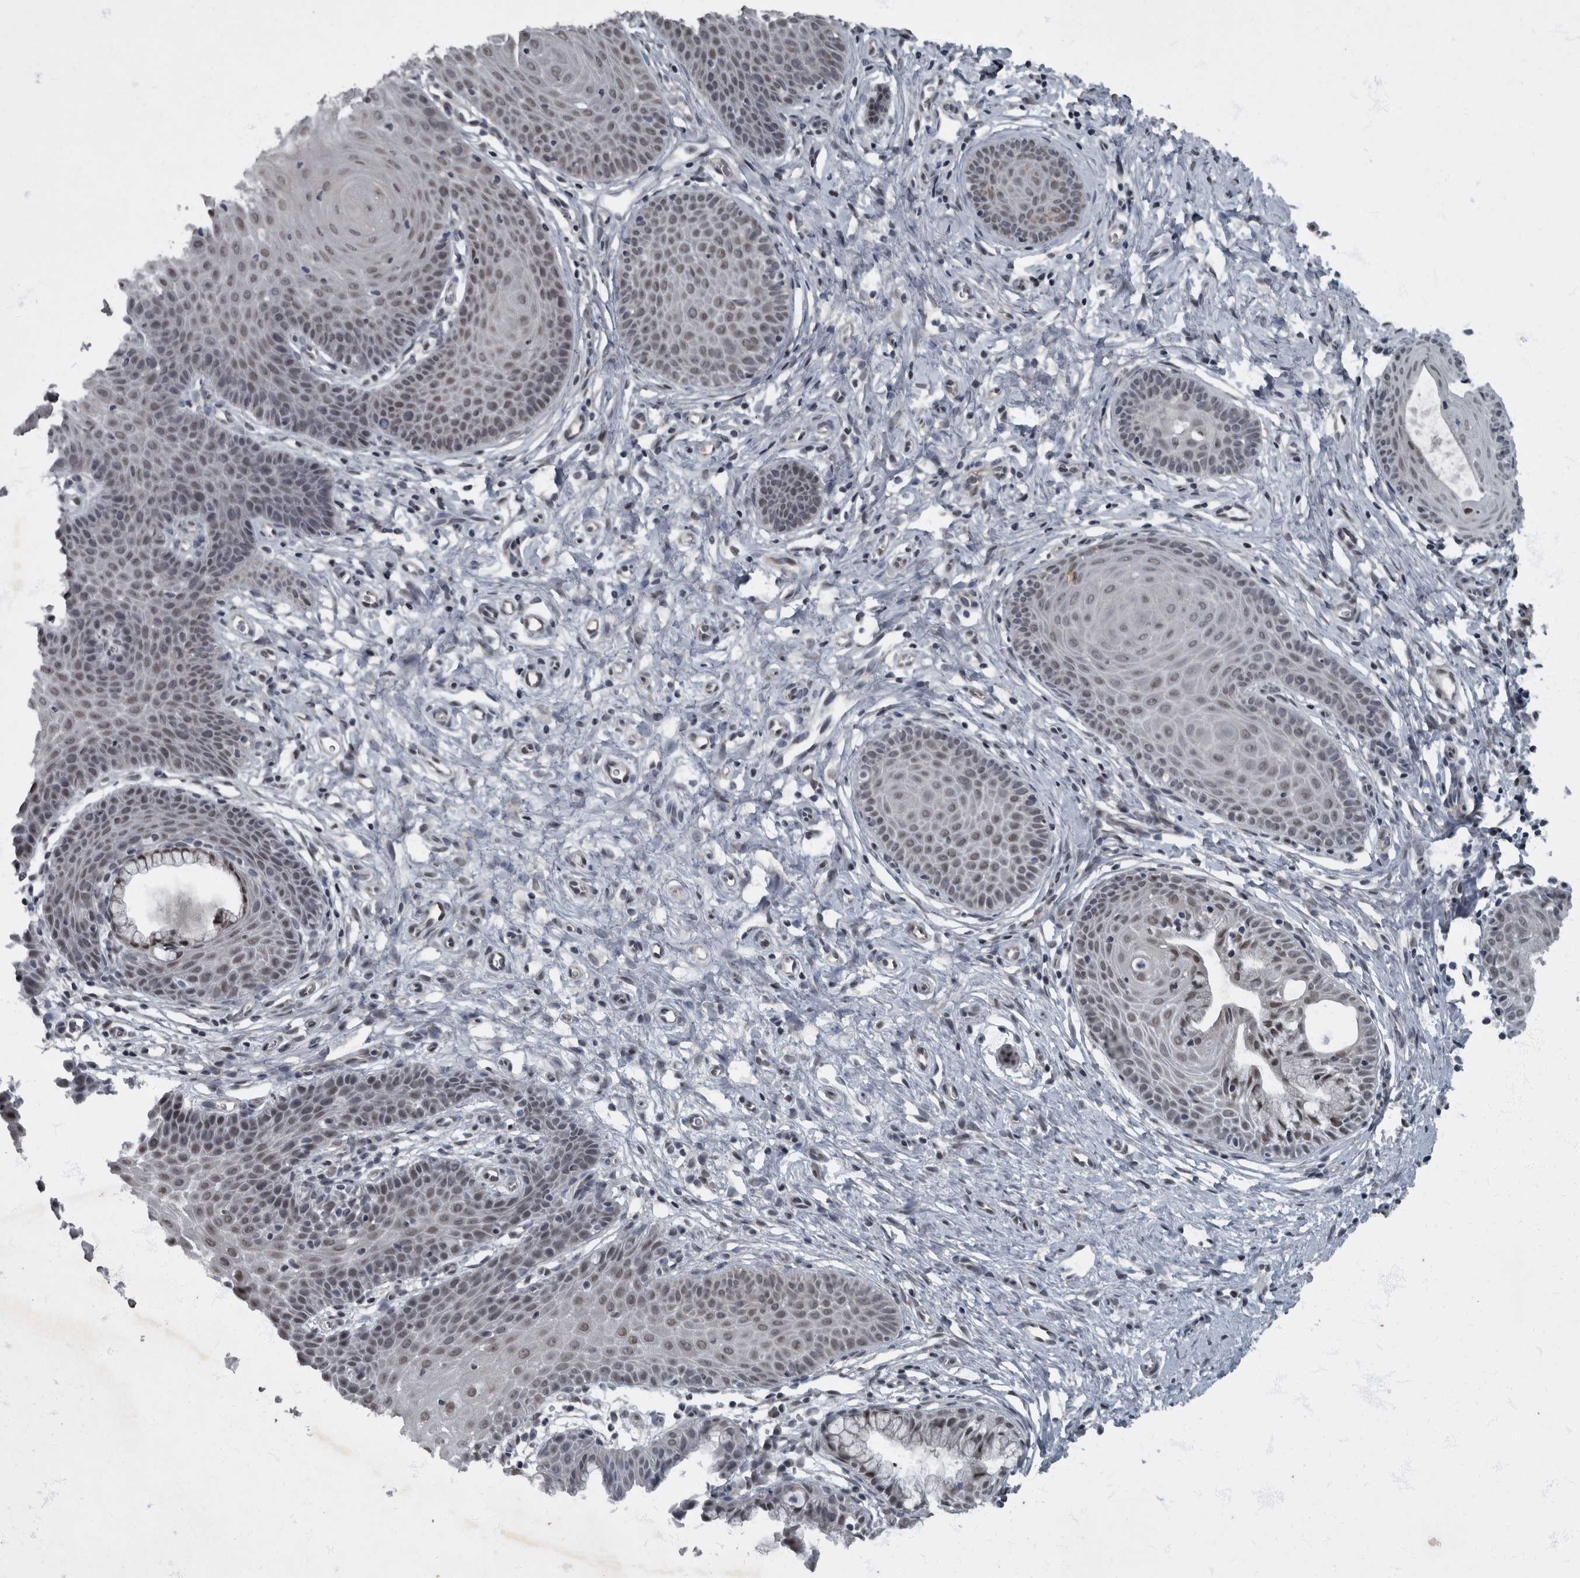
{"staining": {"intensity": "strong", "quantity": ">75%", "location": "nuclear"}, "tissue": "cervix", "cell_type": "Glandular cells", "image_type": "normal", "snomed": [{"axis": "morphology", "description": "Normal tissue, NOS"}, {"axis": "topography", "description": "Cervix"}], "caption": "Human cervix stained with a brown dye exhibits strong nuclear positive expression in approximately >75% of glandular cells.", "gene": "WDR33", "patient": {"sex": "female", "age": 36}}